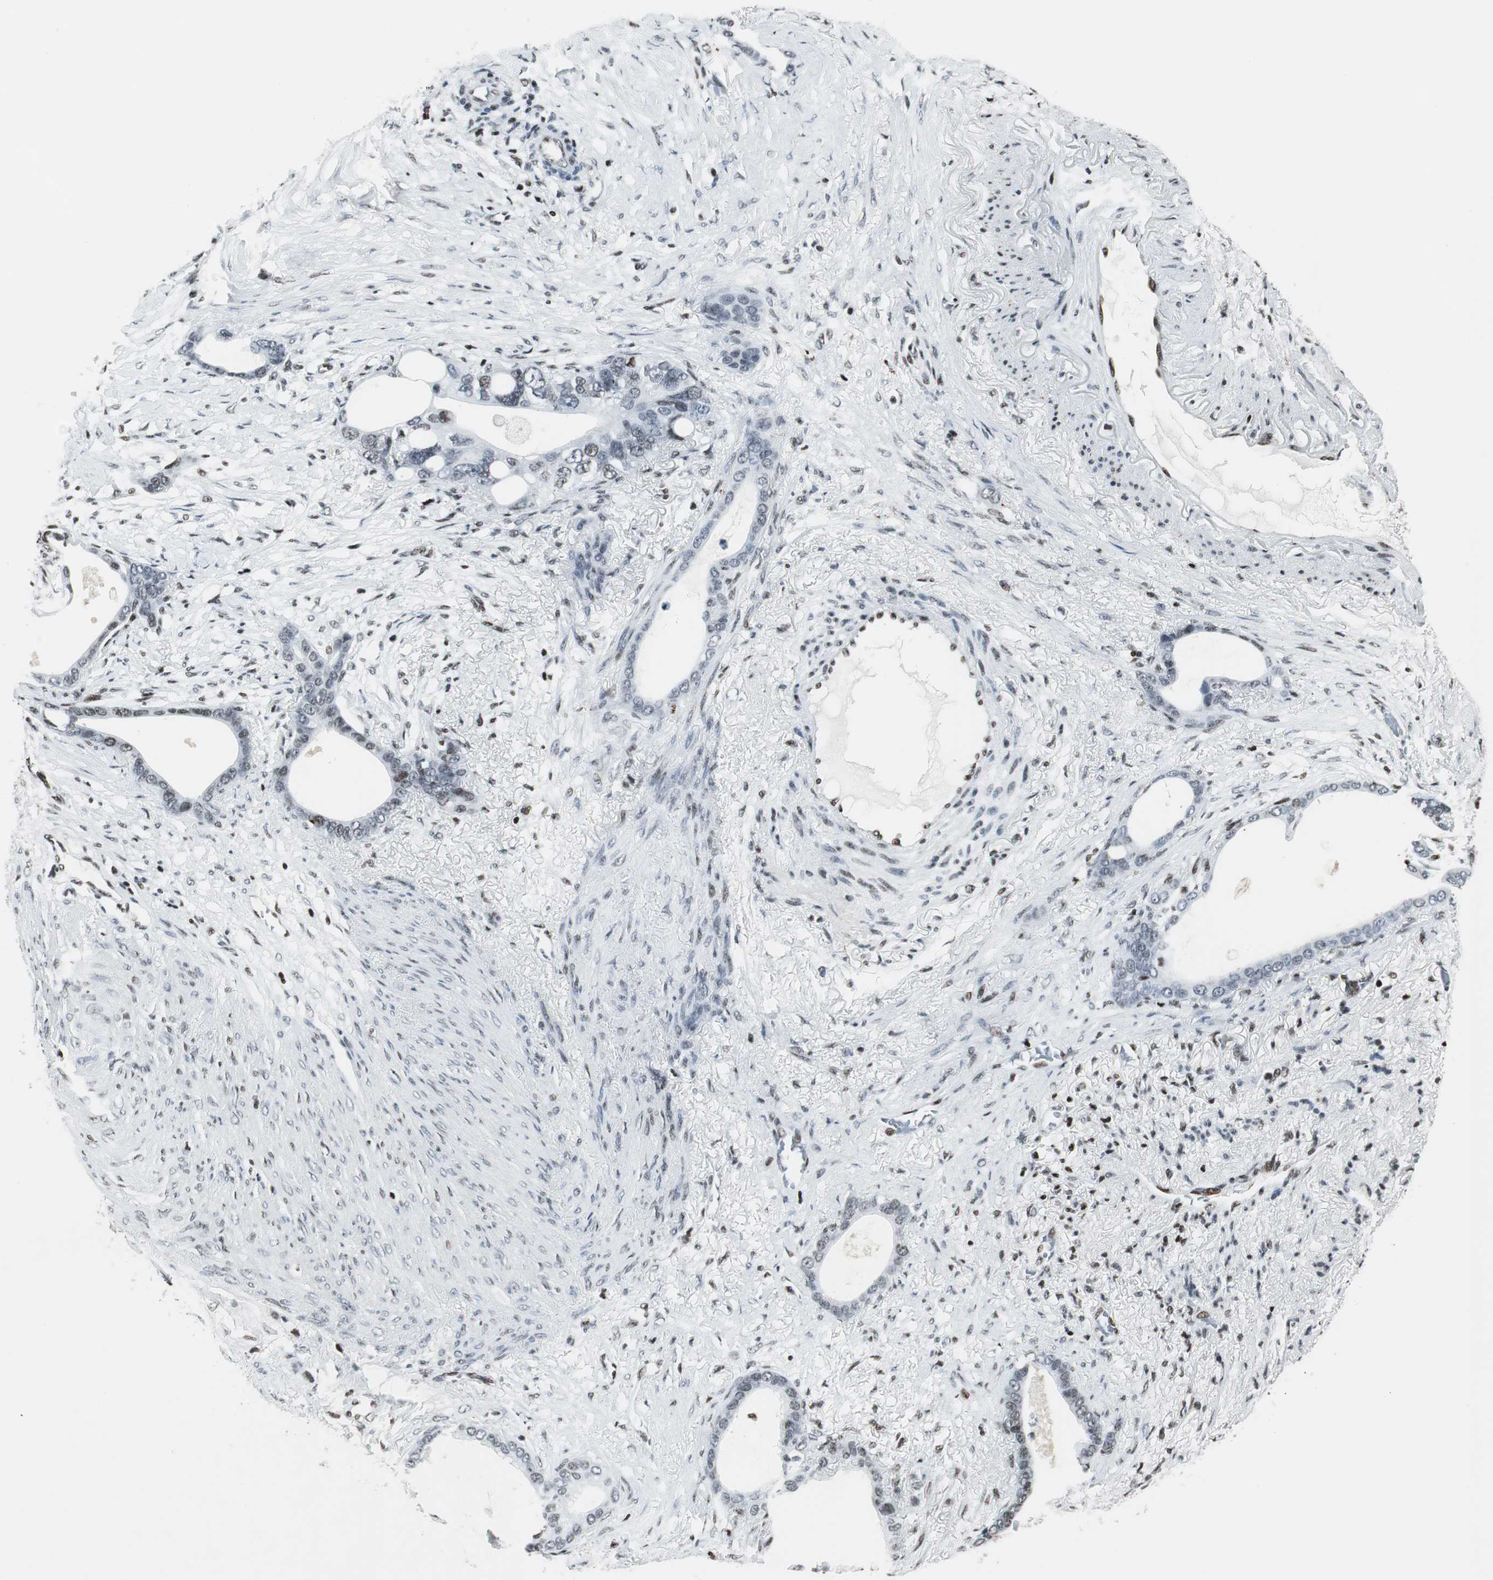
{"staining": {"intensity": "weak", "quantity": "<25%", "location": "nuclear"}, "tissue": "stomach cancer", "cell_type": "Tumor cells", "image_type": "cancer", "snomed": [{"axis": "morphology", "description": "Adenocarcinoma, NOS"}, {"axis": "topography", "description": "Stomach"}], "caption": "Immunohistochemical staining of stomach adenocarcinoma exhibits no significant staining in tumor cells. The staining was performed using DAB (3,3'-diaminobenzidine) to visualize the protein expression in brown, while the nuclei were stained in blue with hematoxylin (Magnification: 20x).", "gene": "RBBP4", "patient": {"sex": "female", "age": 75}}